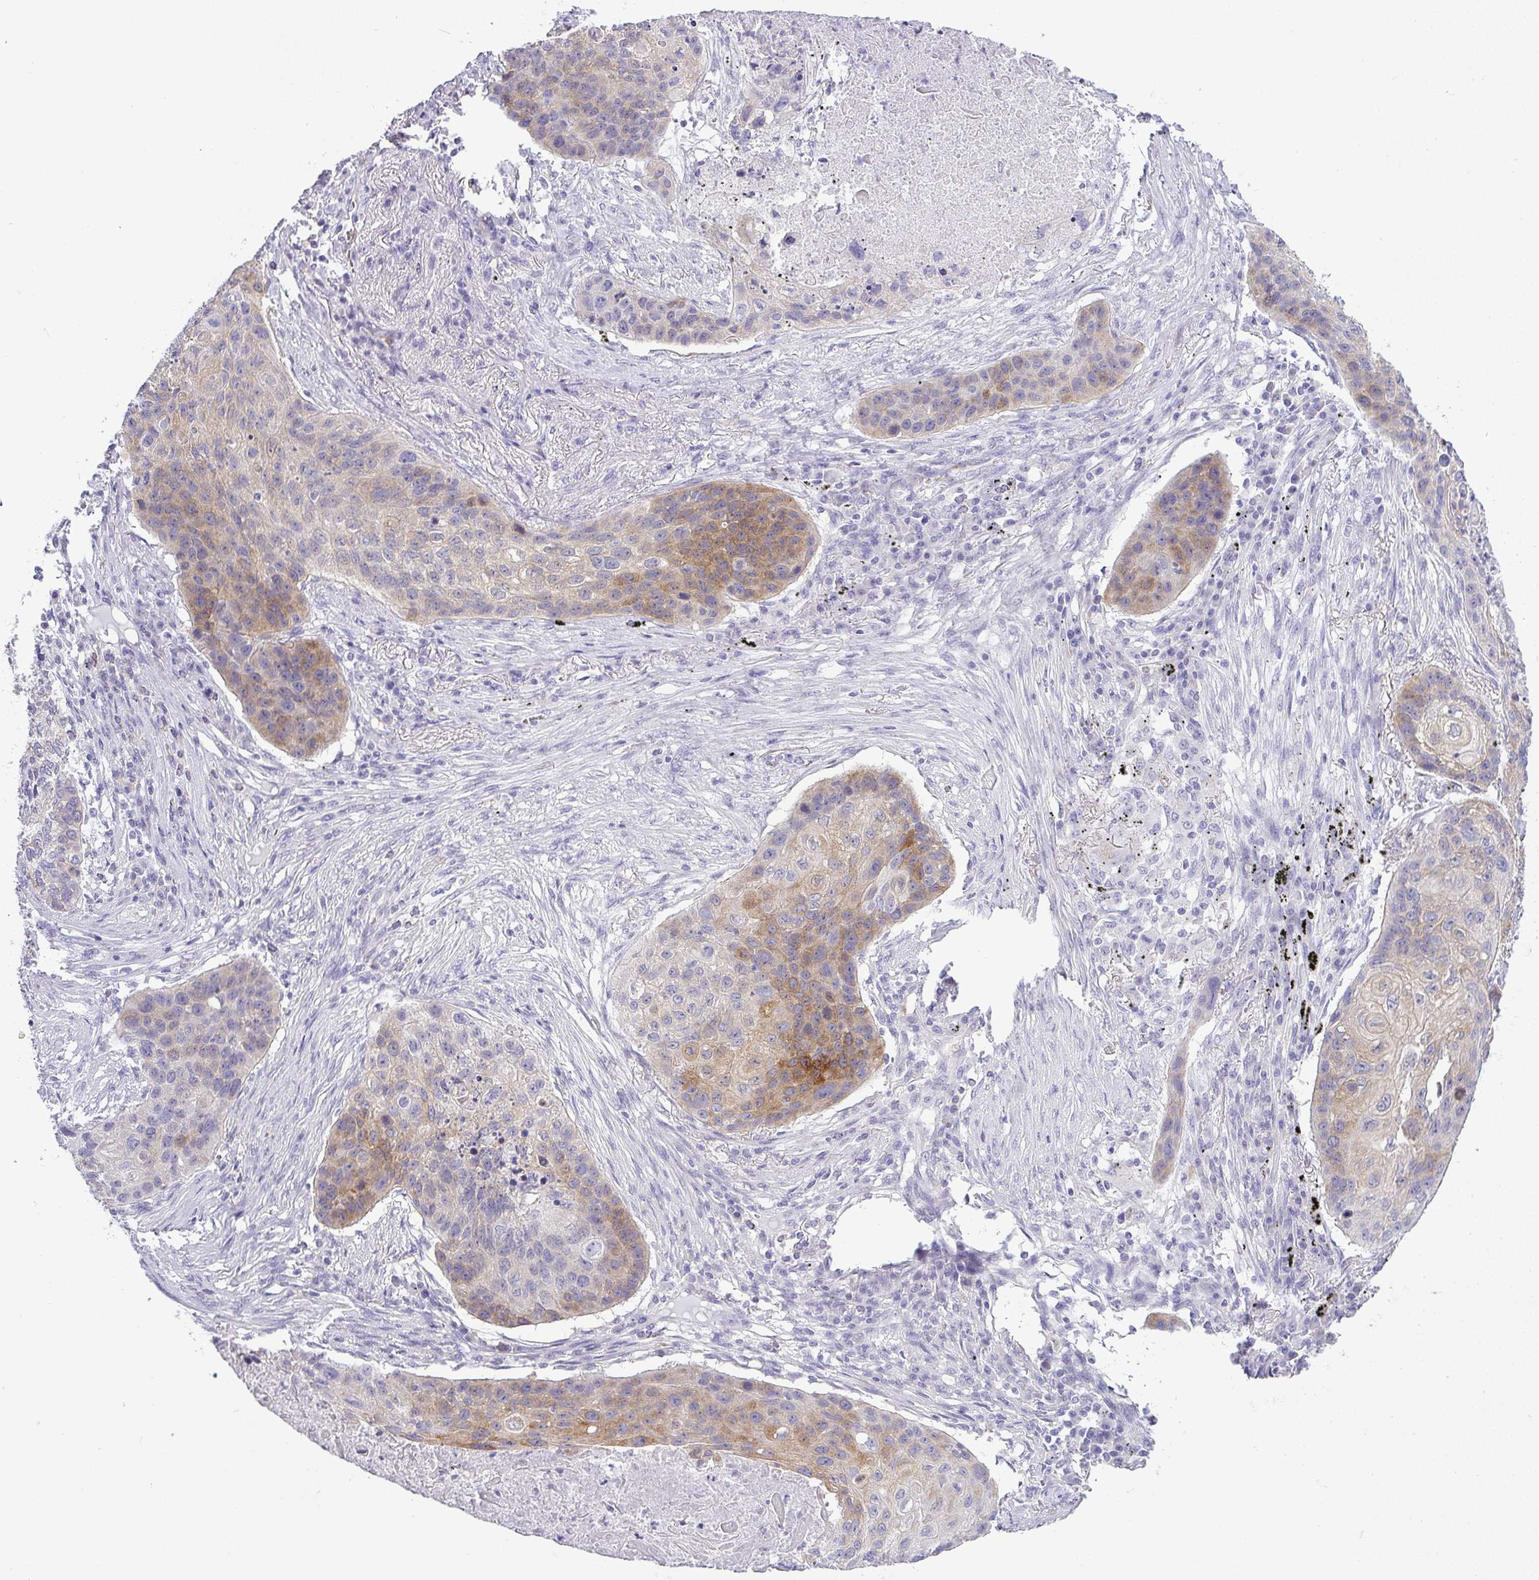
{"staining": {"intensity": "moderate", "quantity": "25%-75%", "location": "cytoplasmic/membranous"}, "tissue": "lung cancer", "cell_type": "Tumor cells", "image_type": "cancer", "snomed": [{"axis": "morphology", "description": "Squamous cell carcinoma, NOS"}, {"axis": "topography", "description": "Lung"}], "caption": "Human lung cancer stained with a brown dye reveals moderate cytoplasmic/membranous positive expression in about 25%-75% of tumor cells.", "gene": "LIPE", "patient": {"sex": "female", "age": 63}}